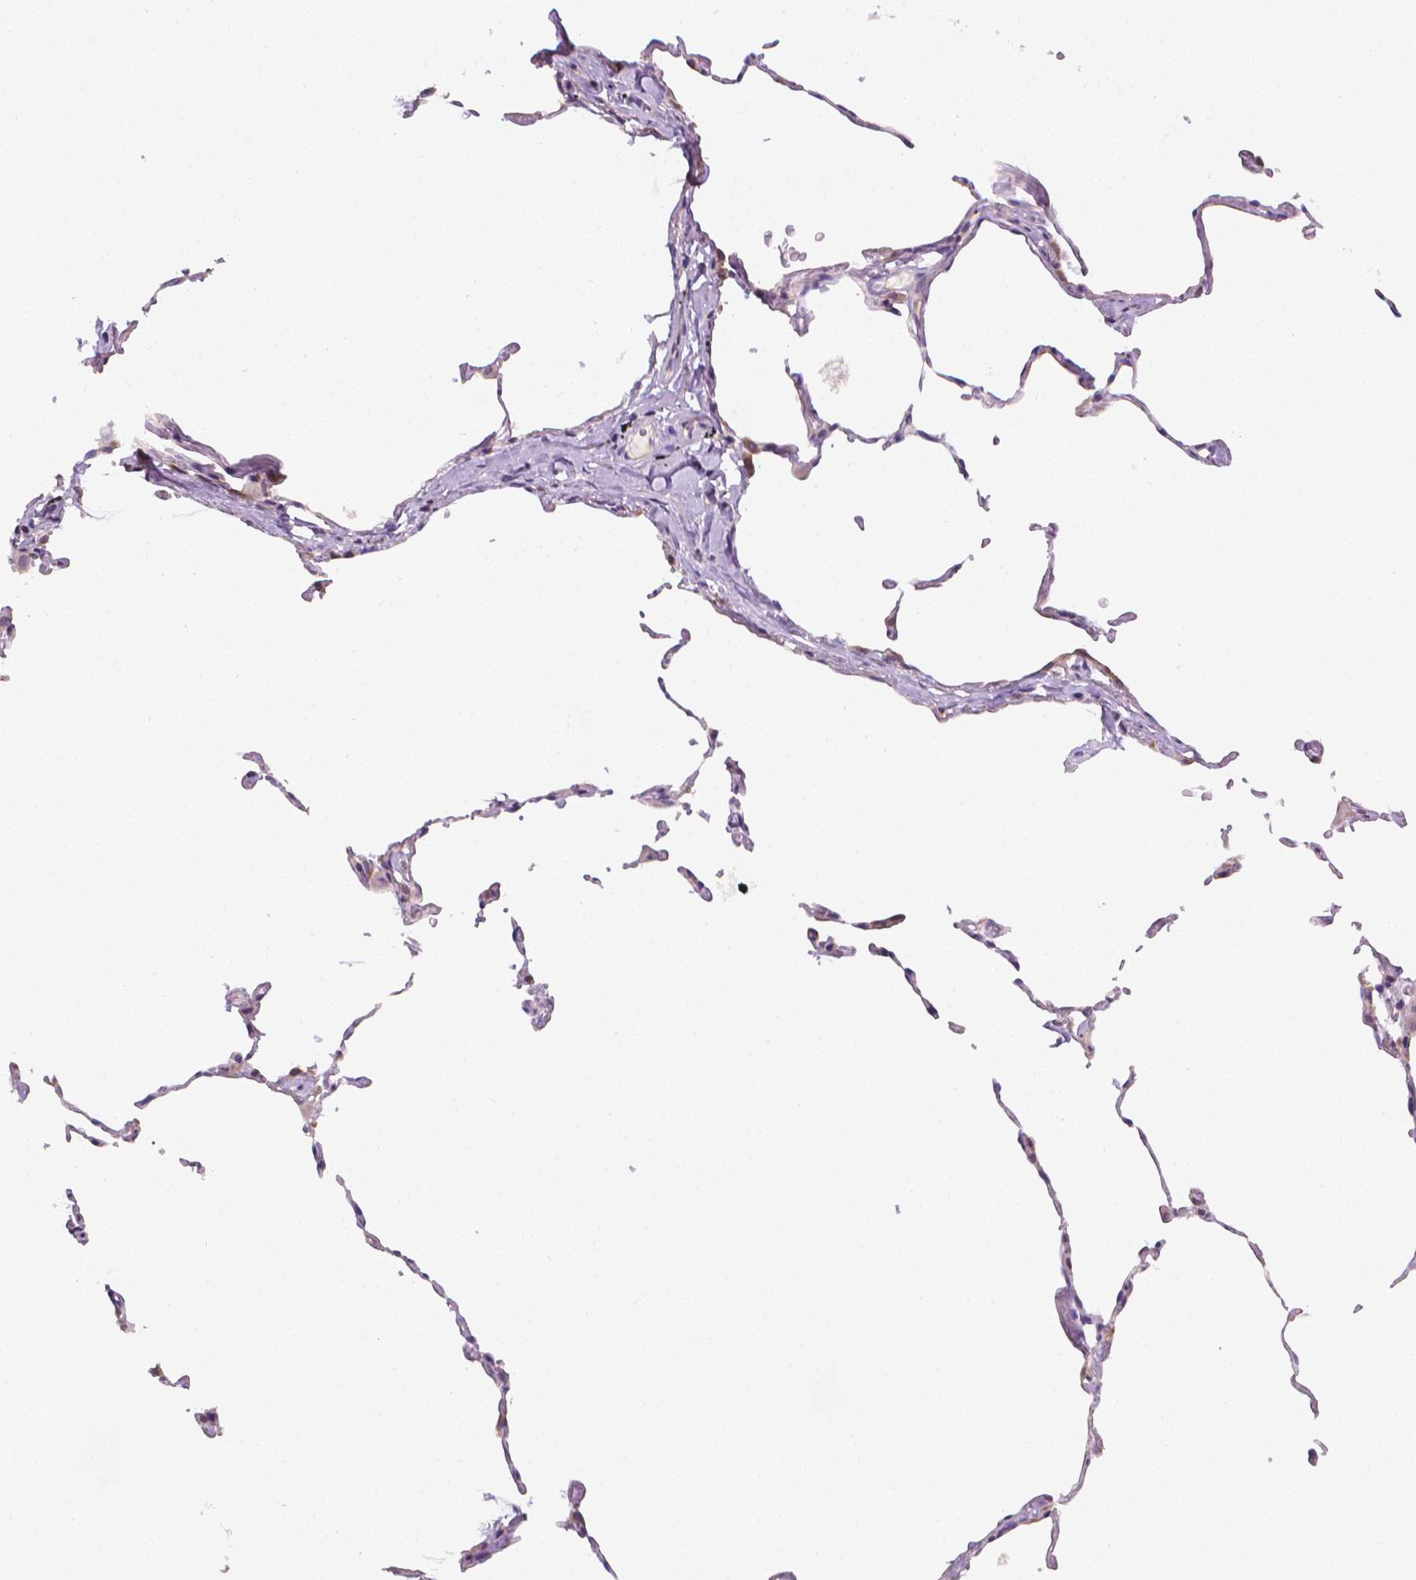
{"staining": {"intensity": "negative", "quantity": "none", "location": "none"}, "tissue": "lung", "cell_type": "Alveolar cells", "image_type": "normal", "snomed": [{"axis": "morphology", "description": "Normal tissue, NOS"}, {"axis": "topography", "description": "Lung"}], "caption": "DAB (3,3'-diaminobenzidine) immunohistochemical staining of unremarkable lung shows no significant staining in alveolar cells. Brightfield microscopy of immunohistochemistry (IHC) stained with DAB (brown) and hematoxylin (blue), captured at high magnification.", "gene": "FASN", "patient": {"sex": "female", "age": 57}}